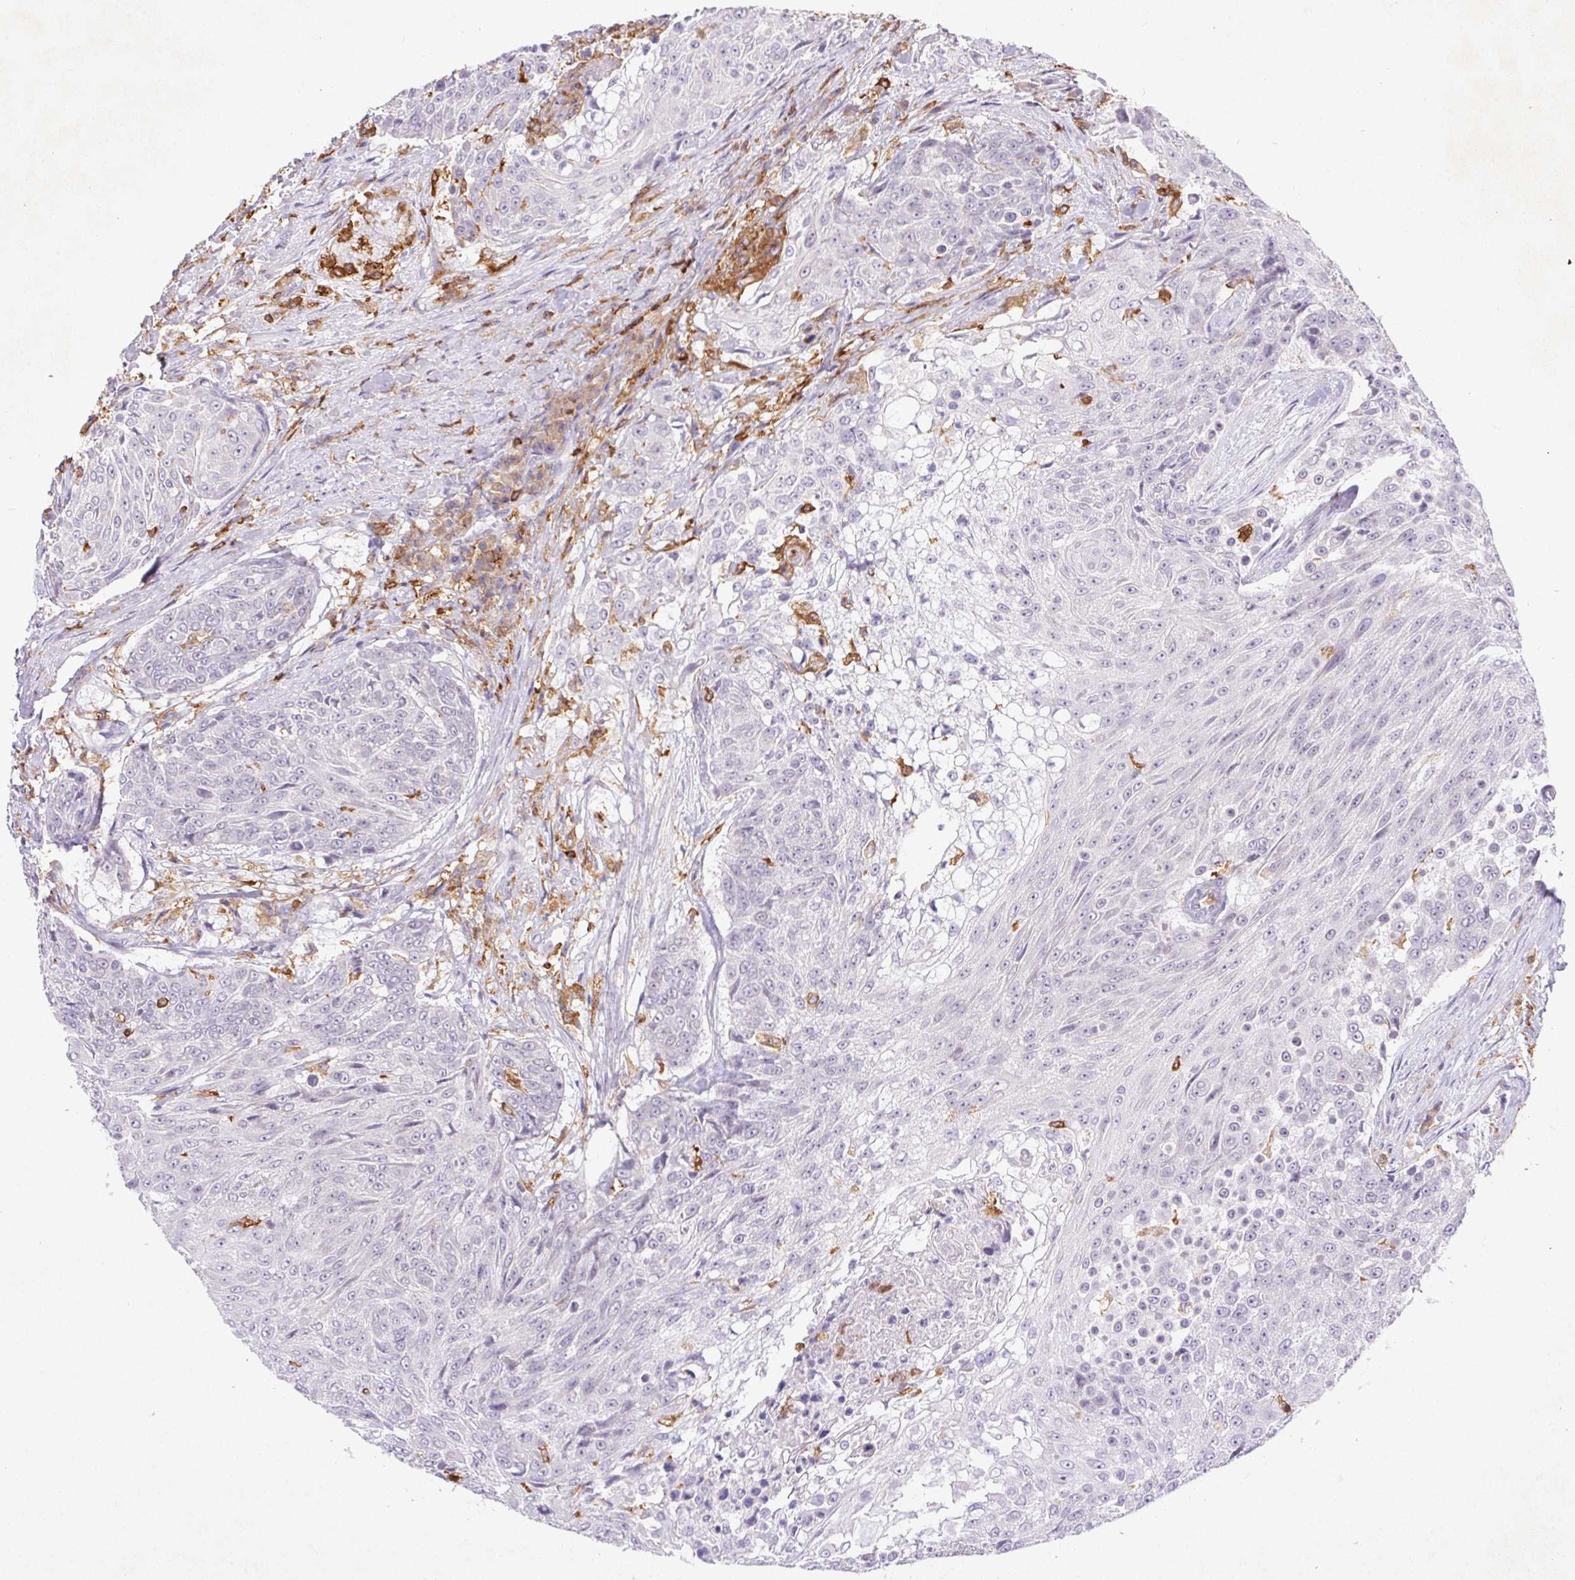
{"staining": {"intensity": "negative", "quantity": "none", "location": "none"}, "tissue": "urothelial cancer", "cell_type": "Tumor cells", "image_type": "cancer", "snomed": [{"axis": "morphology", "description": "Urothelial carcinoma, High grade"}, {"axis": "topography", "description": "Urinary bladder"}], "caption": "Tumor cells show no significant protein expression in urothelial carcinoma (high-grade). (Brightfield microscopy of DAB immunohistochemistry (IHC) at high magnification).", "gene": "APBB1IP", "patient": {"sex": "female", "age": 63}}